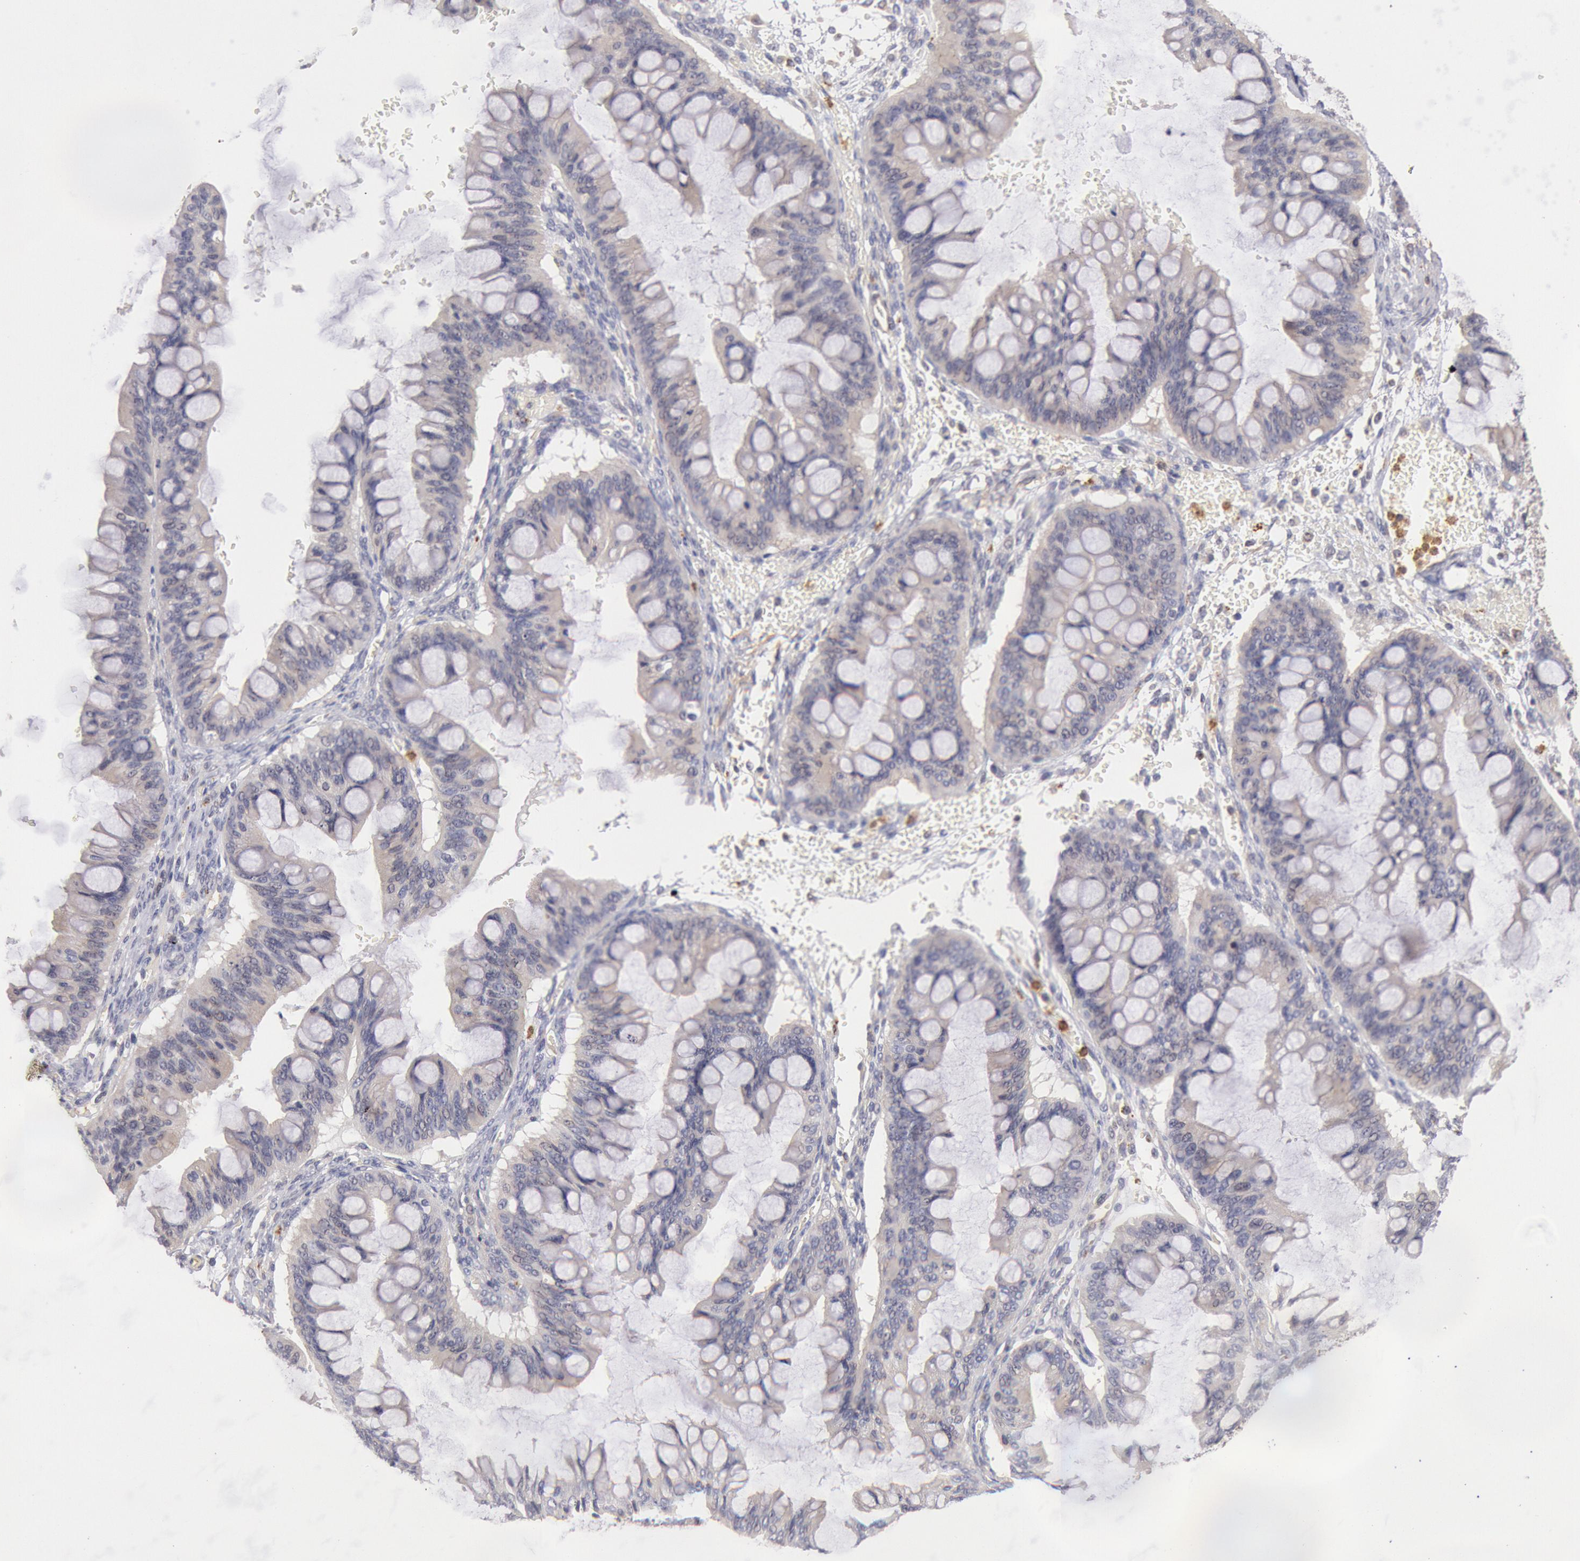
{"staining": {"intensity": "weak", "quantity": "25%-75%", "location": "cytoplasmic/membranous"}, "tissue": "ovarian cancer", "cell_type": "Tumor cells", "image_type": "cancer", "snomed": [{"axis": "morphology", "description": "Cystadenocarcinoma, mucinous, NOS"}, {"axis": "topography", "description": "Ovary"}], "caption": "The immunohistochemical stain labels weak cytoplasmic/membranous positivity in tumor cells of mucinous cystadenocarcinoma (ovarian) tissue.", "gene": "TMED8", "patient": {"sex": "female", "age": 73}}